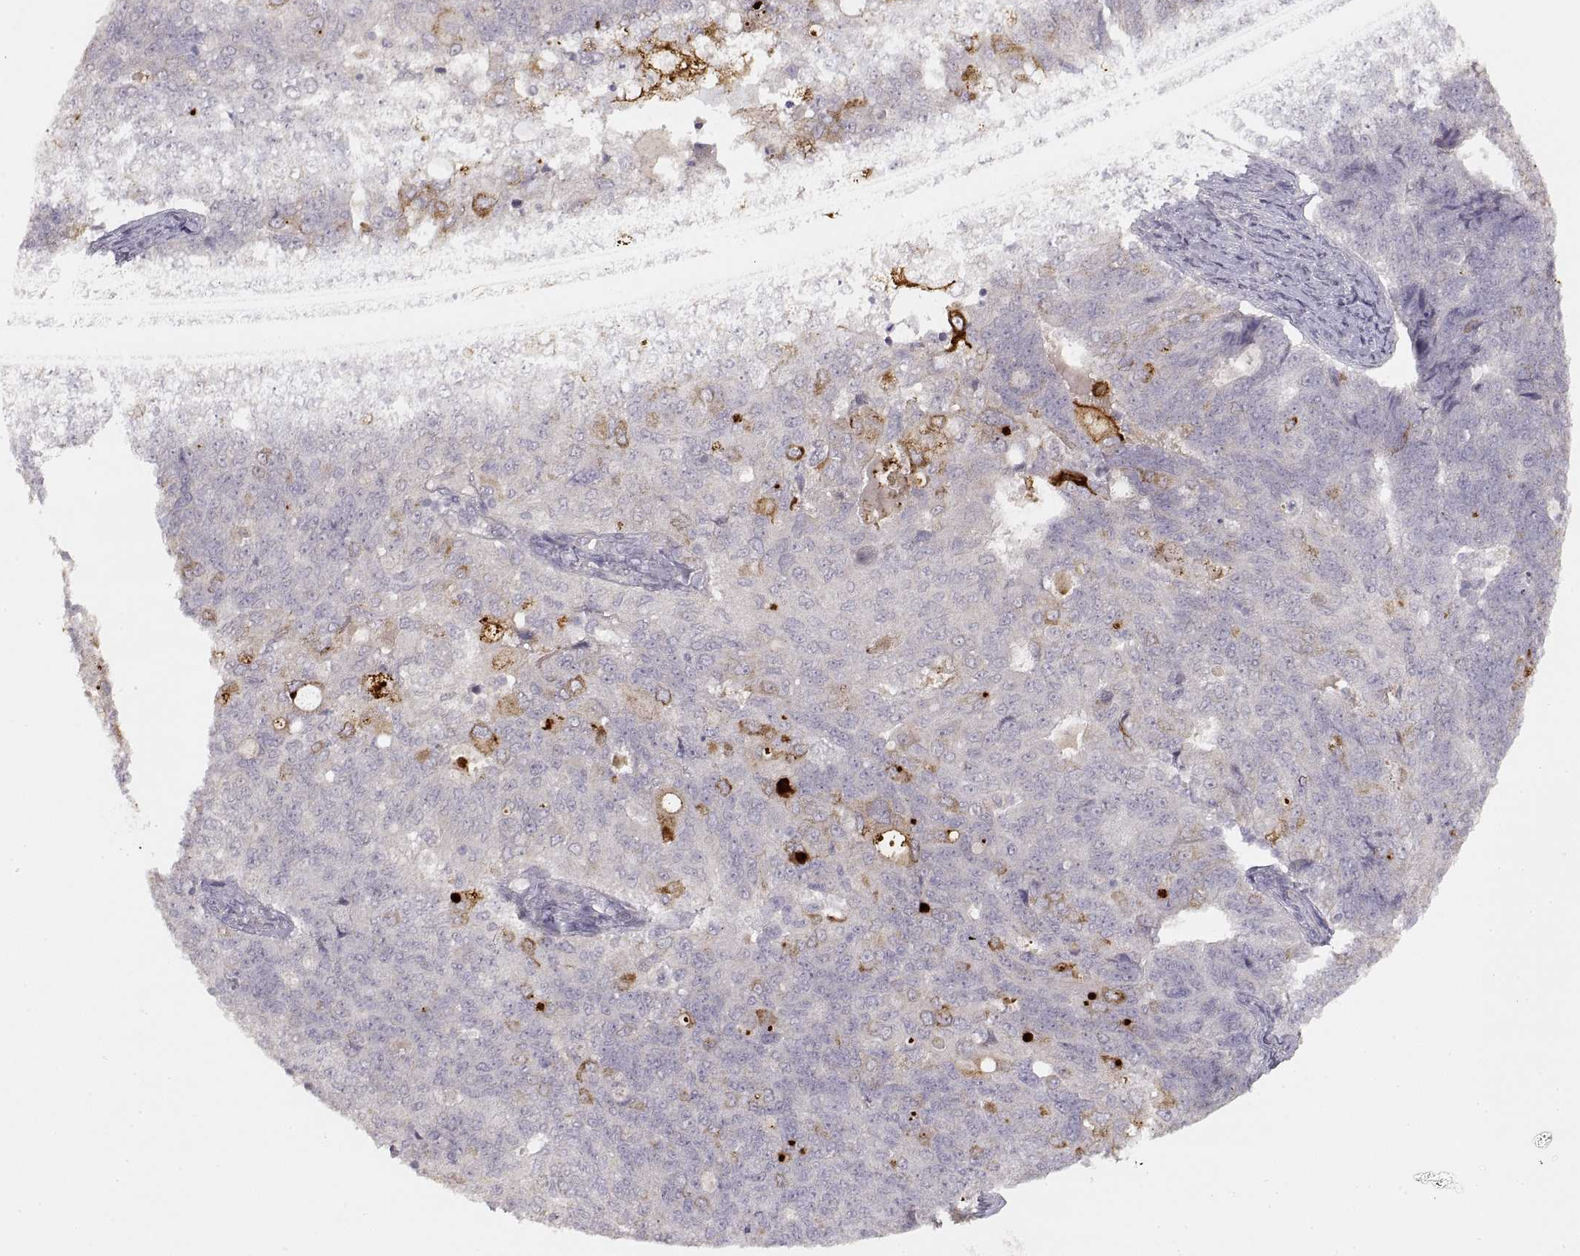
{"staining": {"intensity": "strong", "quantity": "<25%", "location": "cytoplasmic/membranous"}, "tissue": "endometrial cancer", "cell_type": "Tumor cells", "image_type": "cancer", "snomed": [{"axis": "morphology", "description": "Adenocarcinoma, NOS"}, {"axis": "topography", "description": "Endometrium"}], "caption": "This photomicrograph shows adenocarcinoma (endometrial) stained with immunohistochemistry (IHC) to label a protein in brown. The cytoplasmic/membranous of tumor cells show strong positivity for the protein. Nuclei are counter-stained blue.", "gene": "LAMC2", "patient": {"sex": "female", "age": 43}}